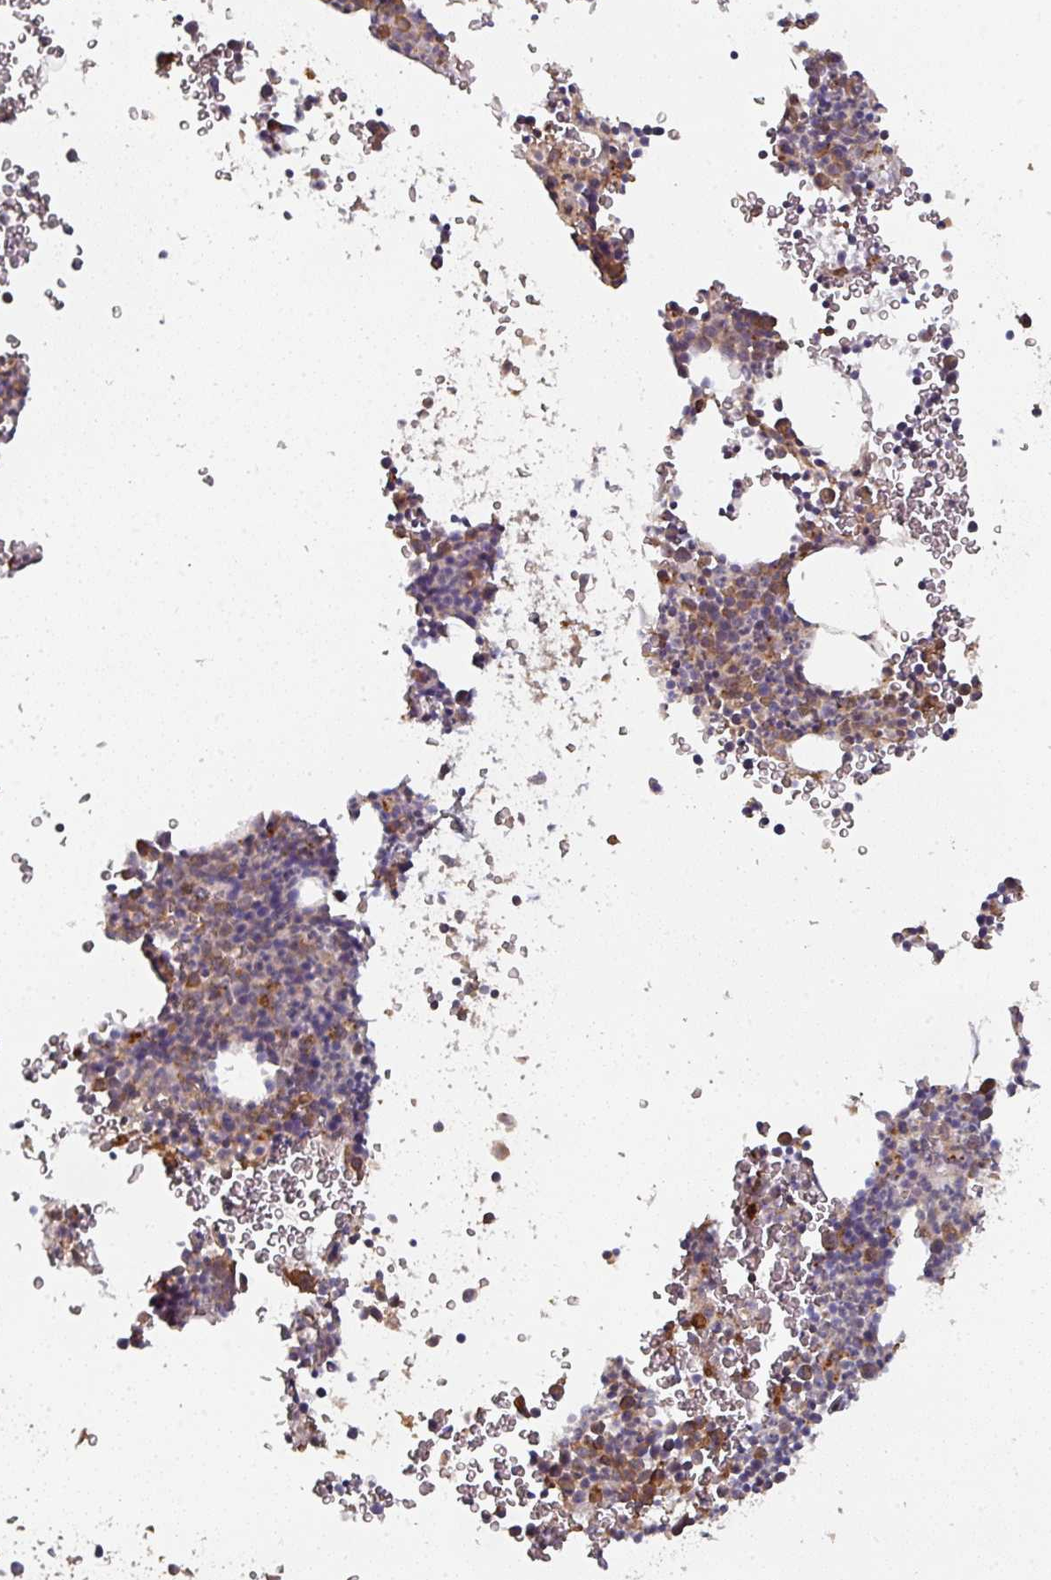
{"staining": {"intensity": "strong", "quantity": "<25%", "location": "cytoplasmic/membranous"}, "tissue": "bone marrow", "cell_type": "Hematopoietic cells", "image_type": "normal", "snomed": [{"axis": "morphology", "description": "Normal tissue, NOS"}, {"axis": "topography", "description": "Bone marrow"}], "caption": "A brown stain labels strong cytoplasmic/membranous positivity of a protein in hematopoietic cells of normal bone marrow. (DAB = brown stain, brightfield microscopy at high magnification).", "gene": "CEP95", "patient": {"sex": "male", "age": 61}}